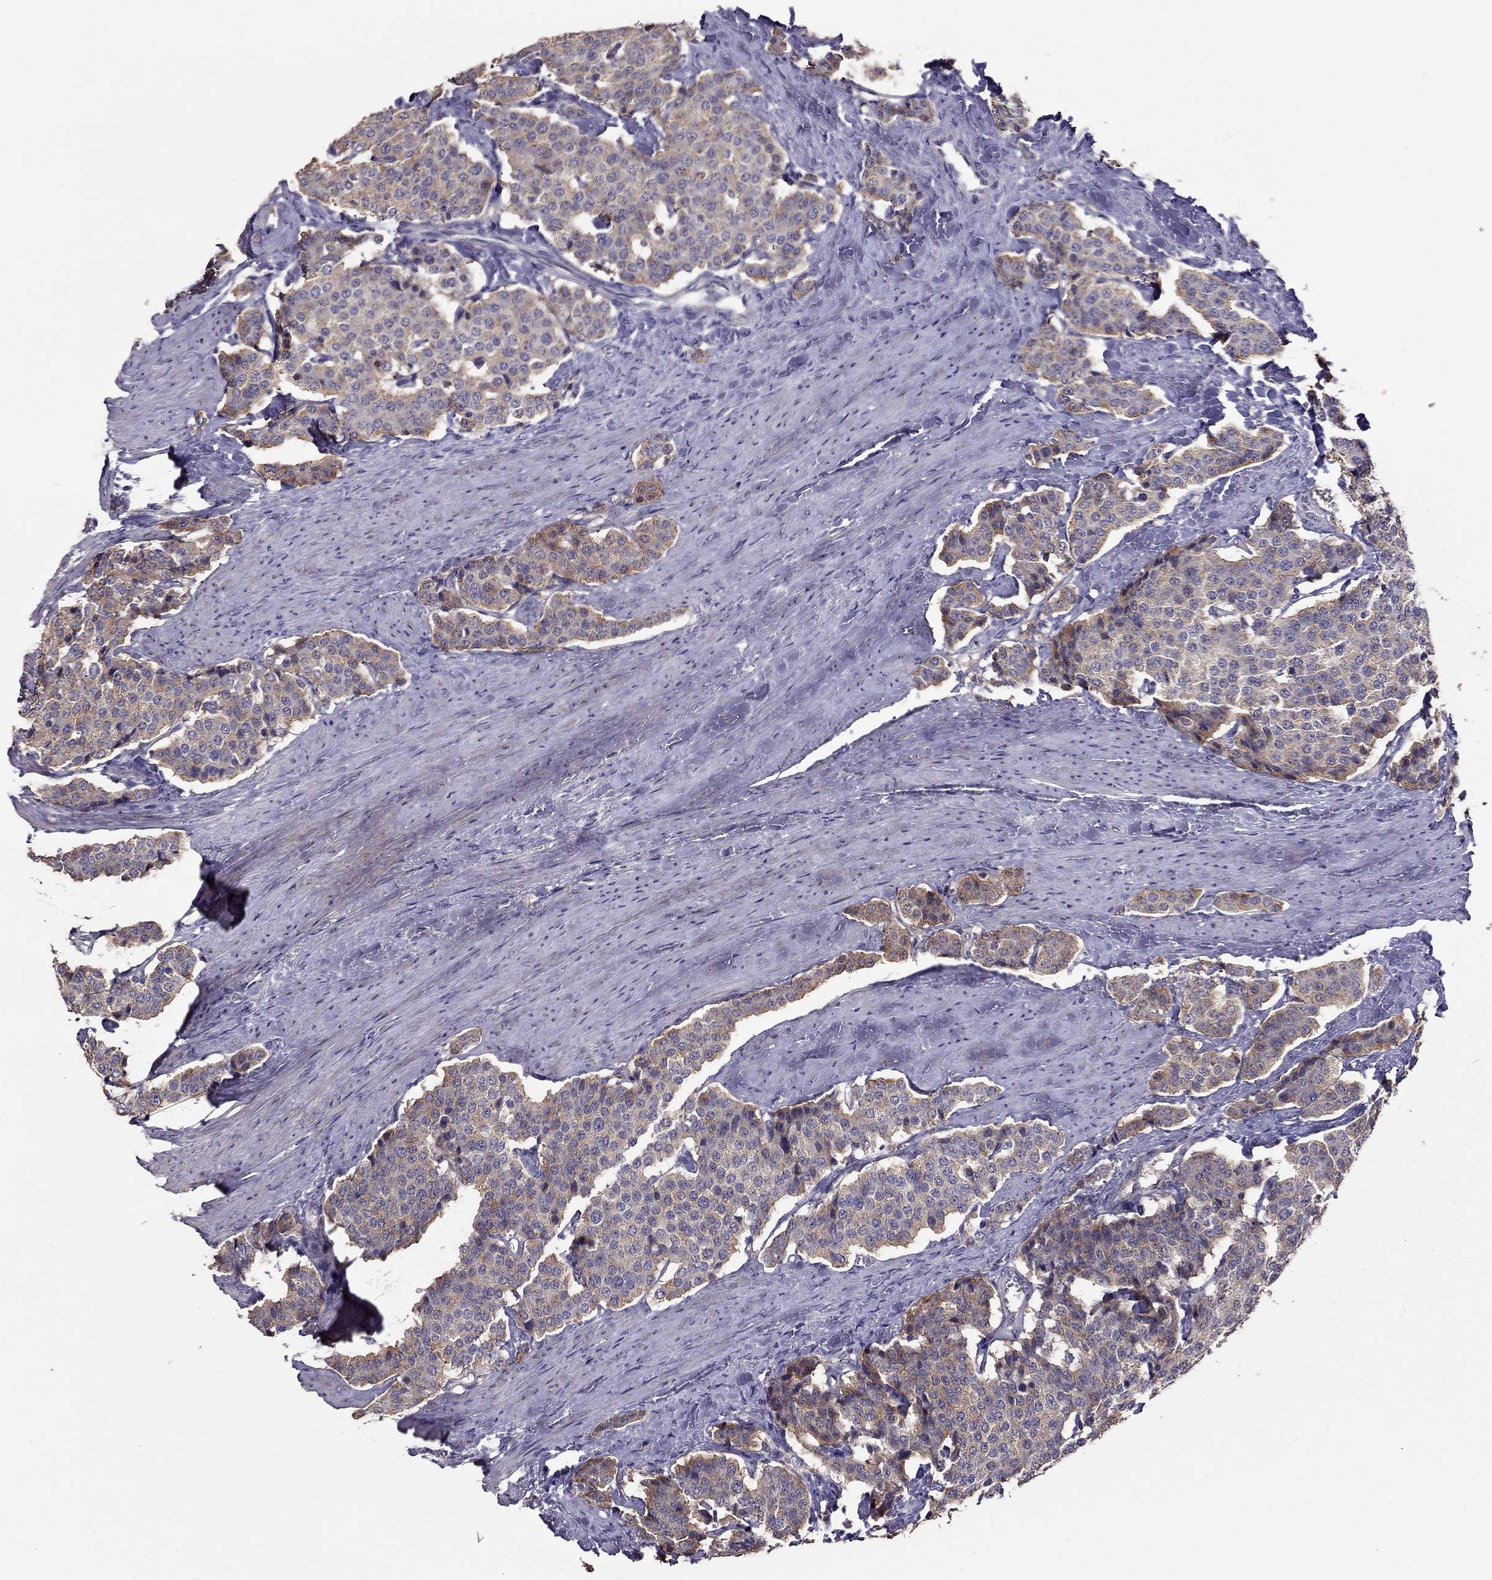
{"staining": {"intensity": "moderate", "quantity": "25%-75%", "location": "cytoplasmic/membranous"}, "tissue": "carcinoid", "cell_type": "Tumor cells", "image_type": "cancer", "snomed": [{"axis": "morphology", "description": "Carcinoid, malignant, NOS"}, {"axis": "topography", "description": "Small intestine"}], "caption": "Moderate cytoplasmic/membranous protein expression is seen in about 25%-75% of tumor cells in carcinoid (malignant). Nuclei are stained in blue.", "gene": "LRRC46", "patient": {"sex": "female", "age": 58}}